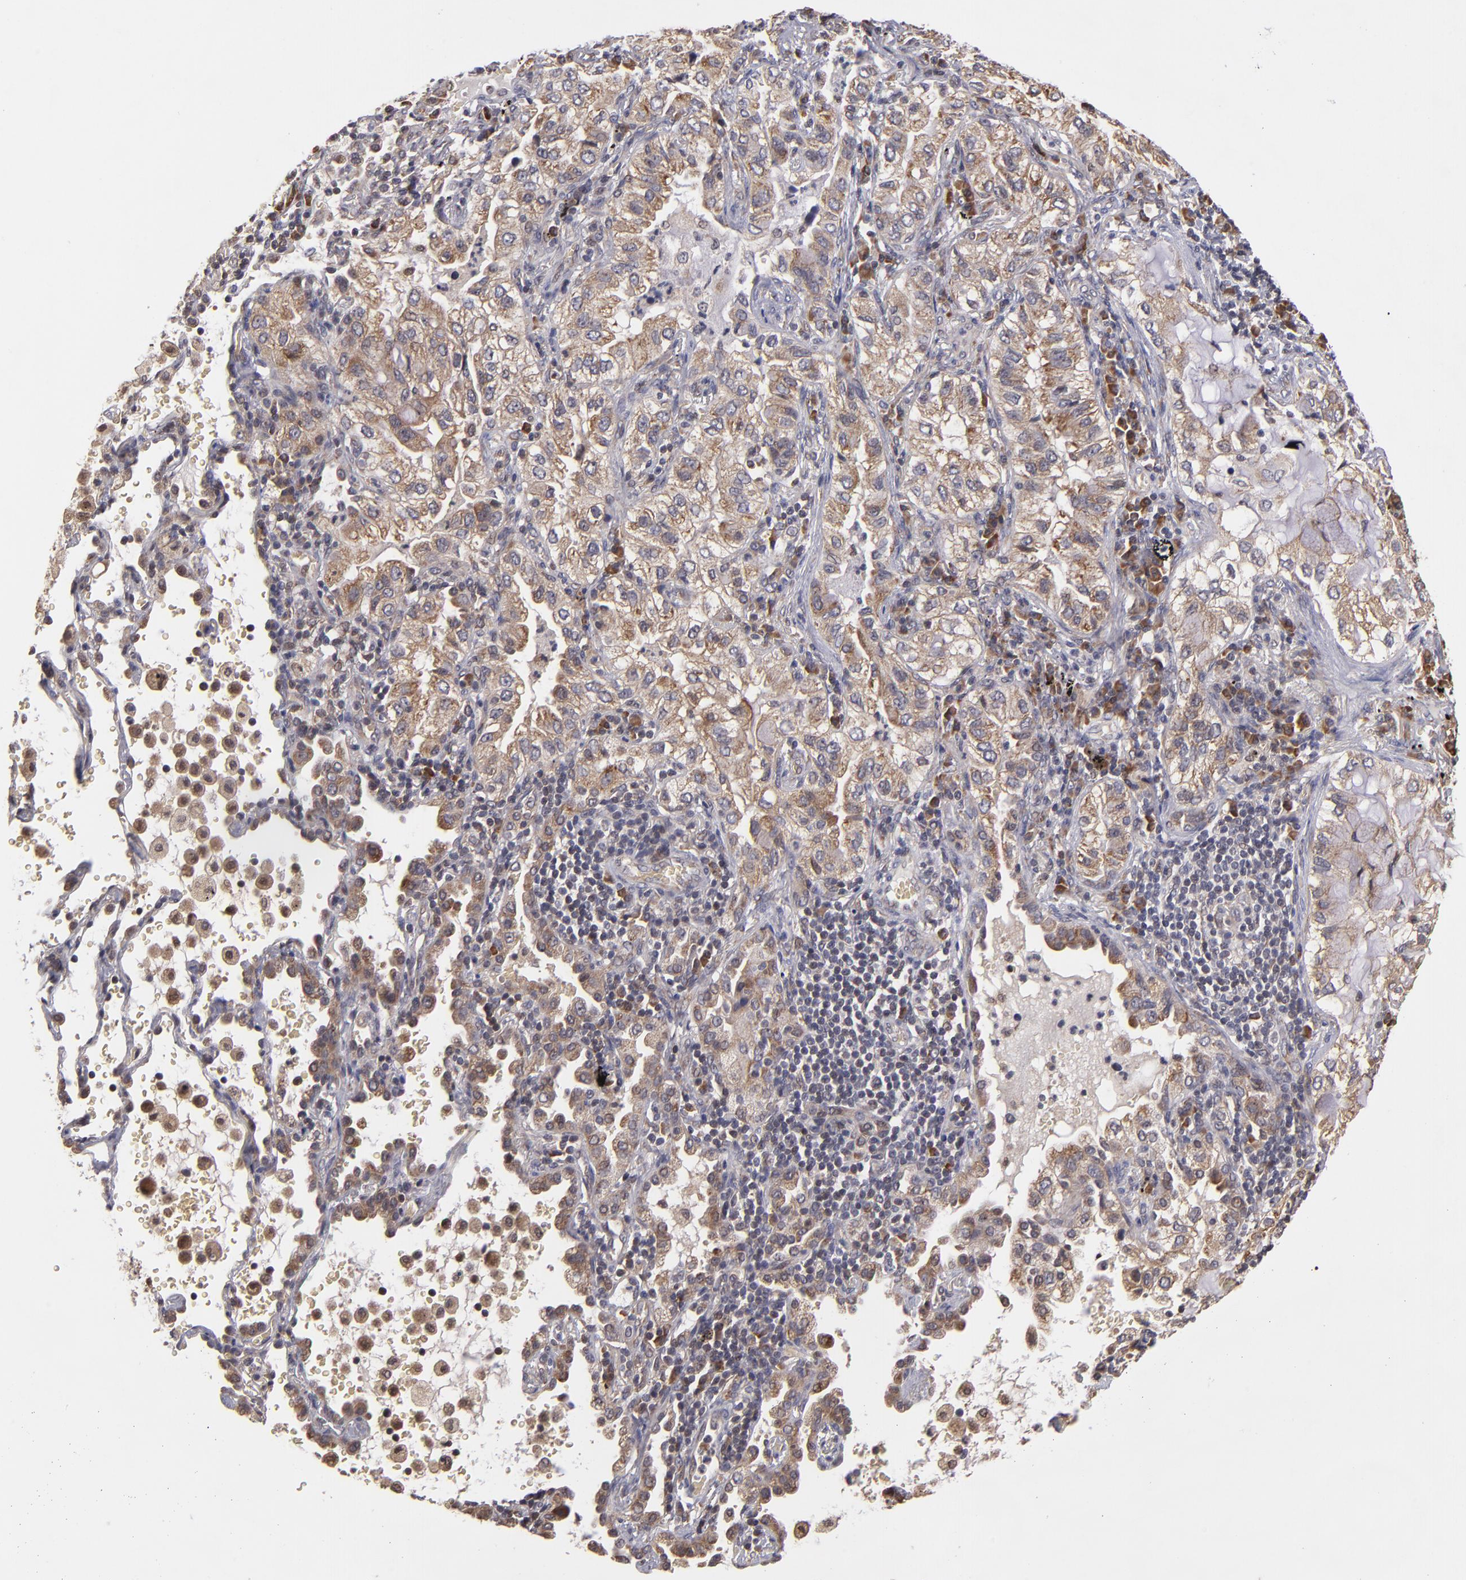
{"staining": {"intensity": "weak", "quantity": ">75%", "location": "cytoplasmic/membranous"}, "tissue": "lung cancer", "cell_type": "Tumor cells", "image_type": "cancer", "snomed": [{"axis": "morphology", "description": "Adenocarcinoma, NOS"}, {"axis": "topography", "description": "Lung"}], "caption": "There is low levels of weak cytoplasmic/membranous positivity in tumor cells of lung adenocarcinoma, as demonstrated by immunohistochemical staining (brown color).", "gene": "CASP1", "patient": {"sex": "female", "age": 50}}